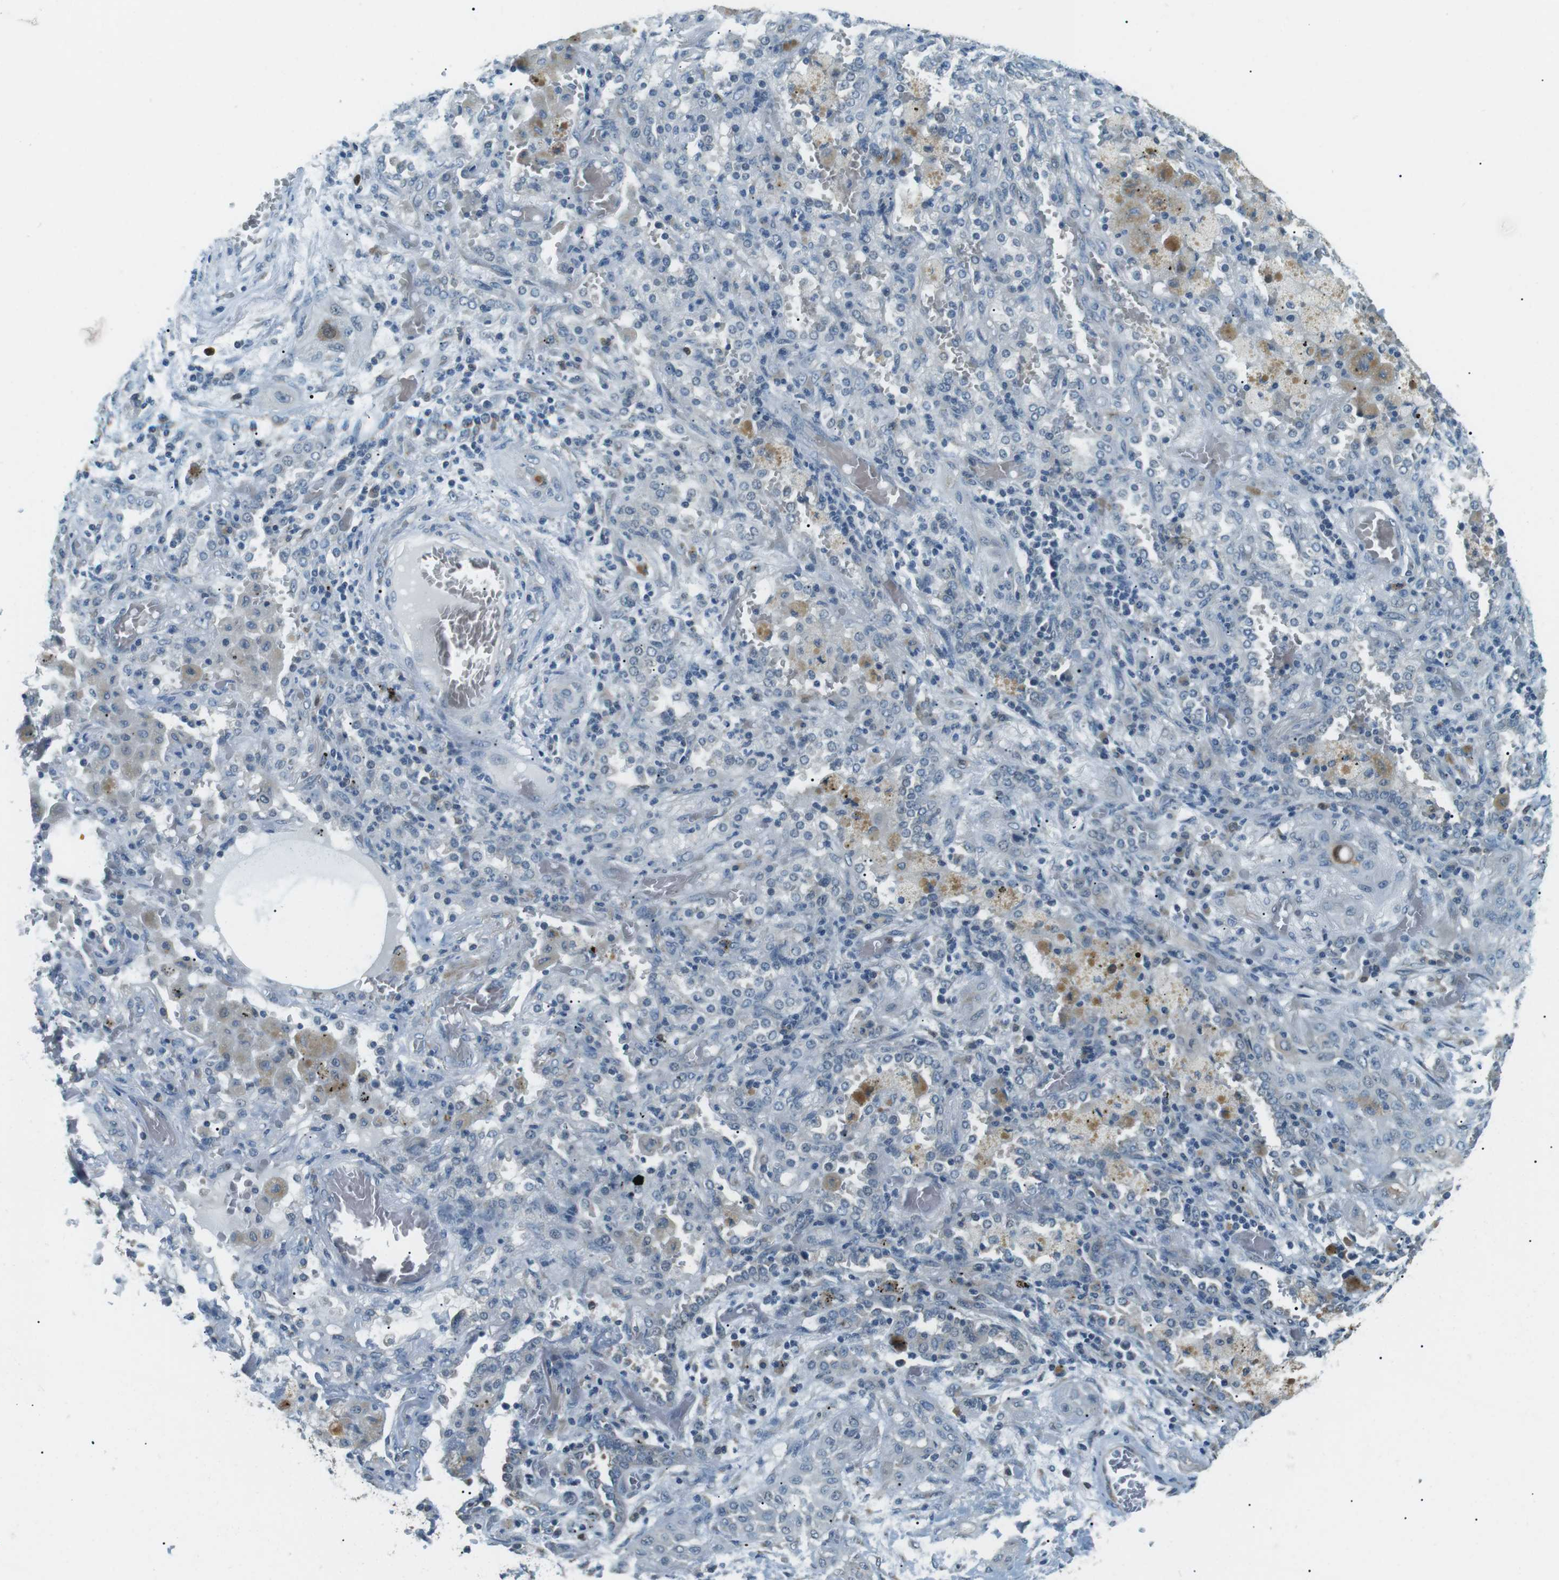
{"staining": {"intensity": "negative", "quantity": "none", "location": "none"}, "tissue": "lung cancer", "cell_type": "Tumor cells", "image_type": "cancer", "snomed": [{"axis": "morphology", "description": "Squamous cell carcinoma, NOS"}, {"axis": "topography", "description": "Lung"}], "caption": "DAB immunohistochemical staining of lung cancer (squamous cell carcinoma) shows no significant positivity in tumor cells.", "gene": "SERPINB2", "patient": {"sex": "female", "age": 47}}